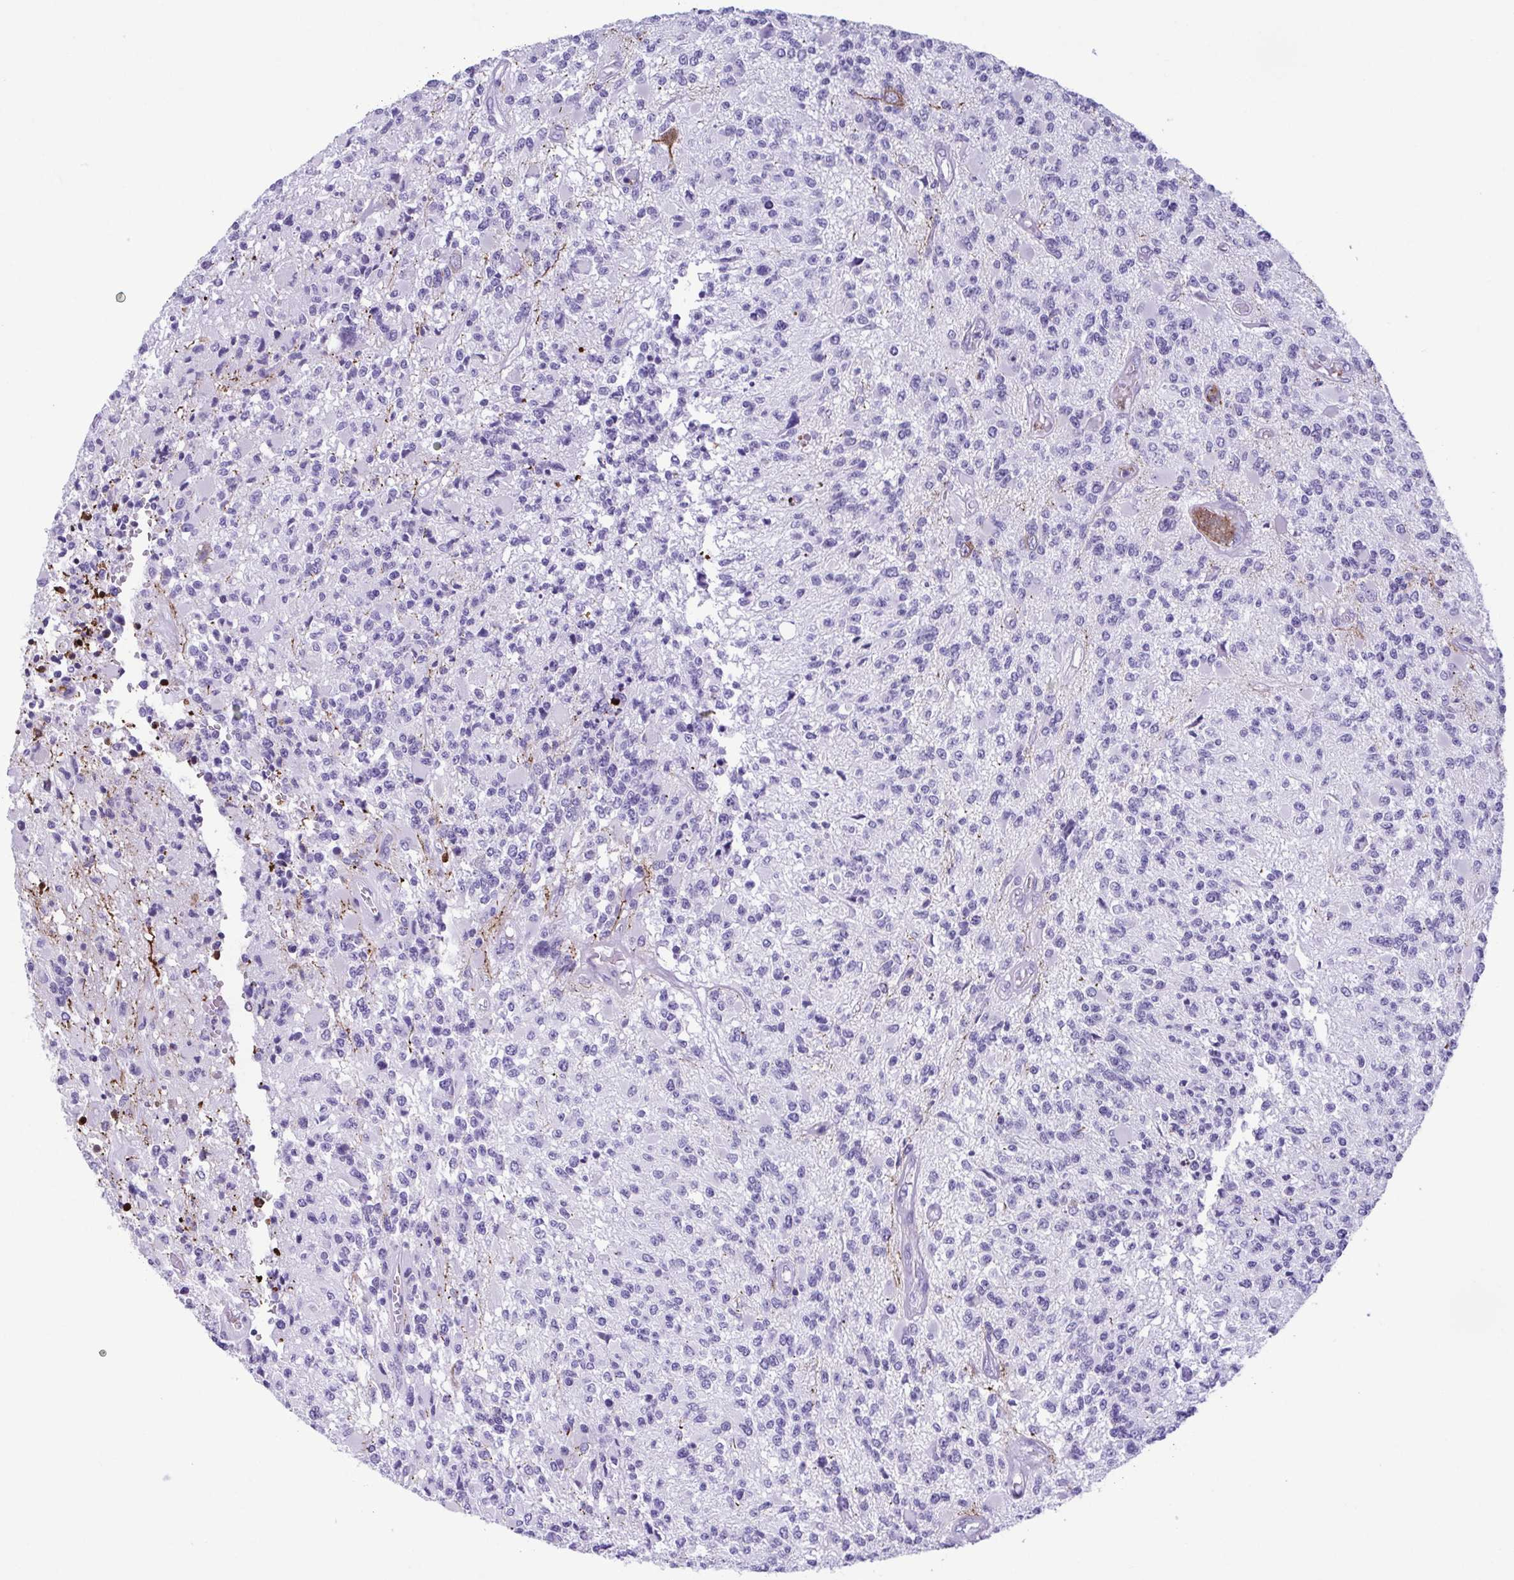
{"staining": {"intensity": "negative", "quantity": "none", "location": "none"}, "tissue": "glioma", "cell_type": "Tumor cells", "image_type": "cancer", "snomed": [{"axis": "morphology", "description": "Glioma, malignant, High grade"}, {"axis": "topography", "description": "Brain"}], "caption": "Tumor cells are negative for brown protein staining in glioma.", "gene": "TCEAL3", "patient": {"sex": "female", "age": 63}}